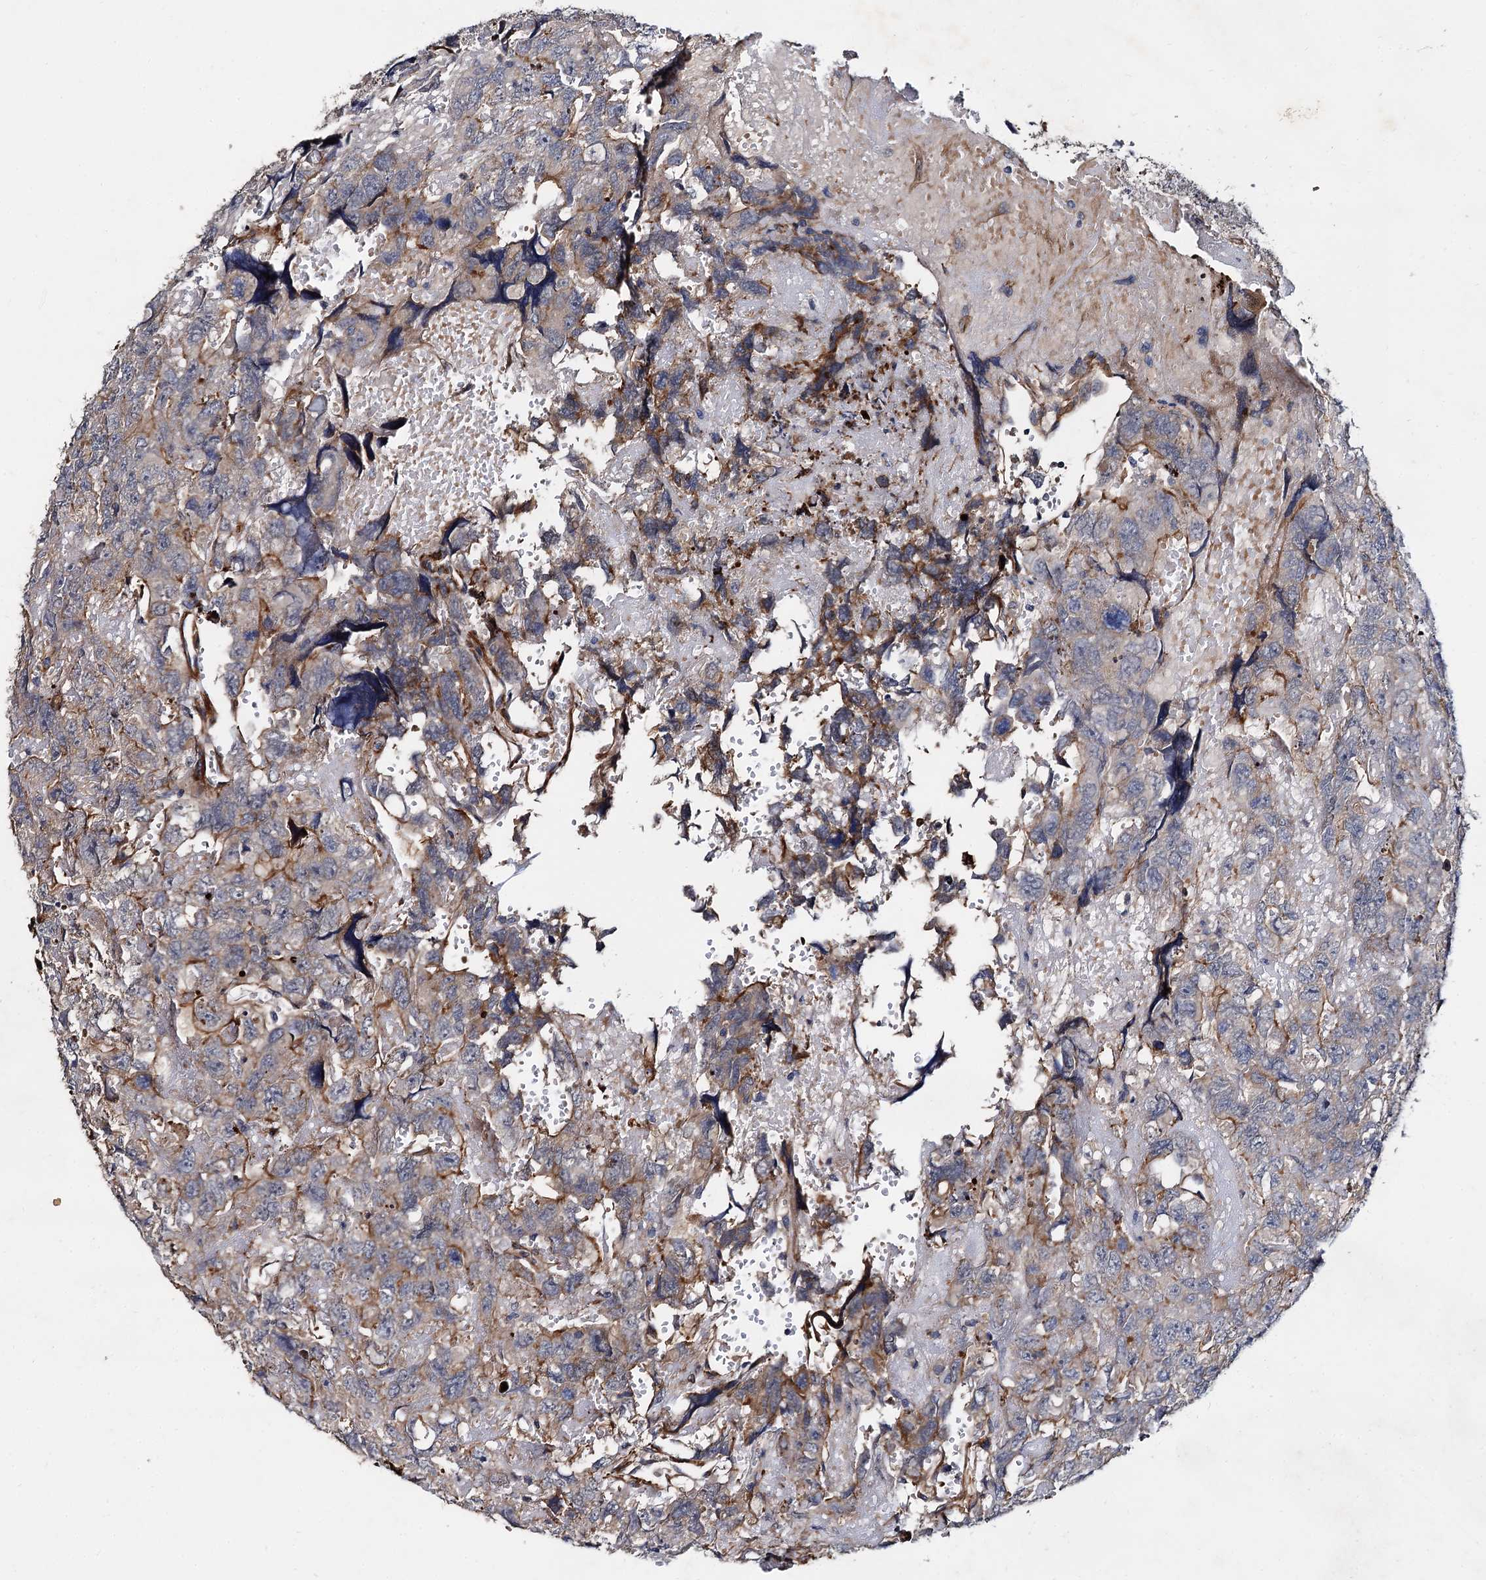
{"staining": {"intensity": "moderate", "quantity": "<25%", "location": "cytoplasmic/membranous"}, "tissue": "testis cancer", "cell_type": "Tumor cells", "image_type": "cancer", "snomed": [{"axis": "morphology", "description": "Carcinoma, Embryonal, NOS"}, {"axis": "topography", "description": "Testis"}], "caption": "Immunohistochemistry (DAB) staining of testis cancer shows moderate cytoplasmic/membranous protein staining in about <25% of tumor cells.", "gene": "ISM2", "patient": {"sex": "male", "age": 45}}